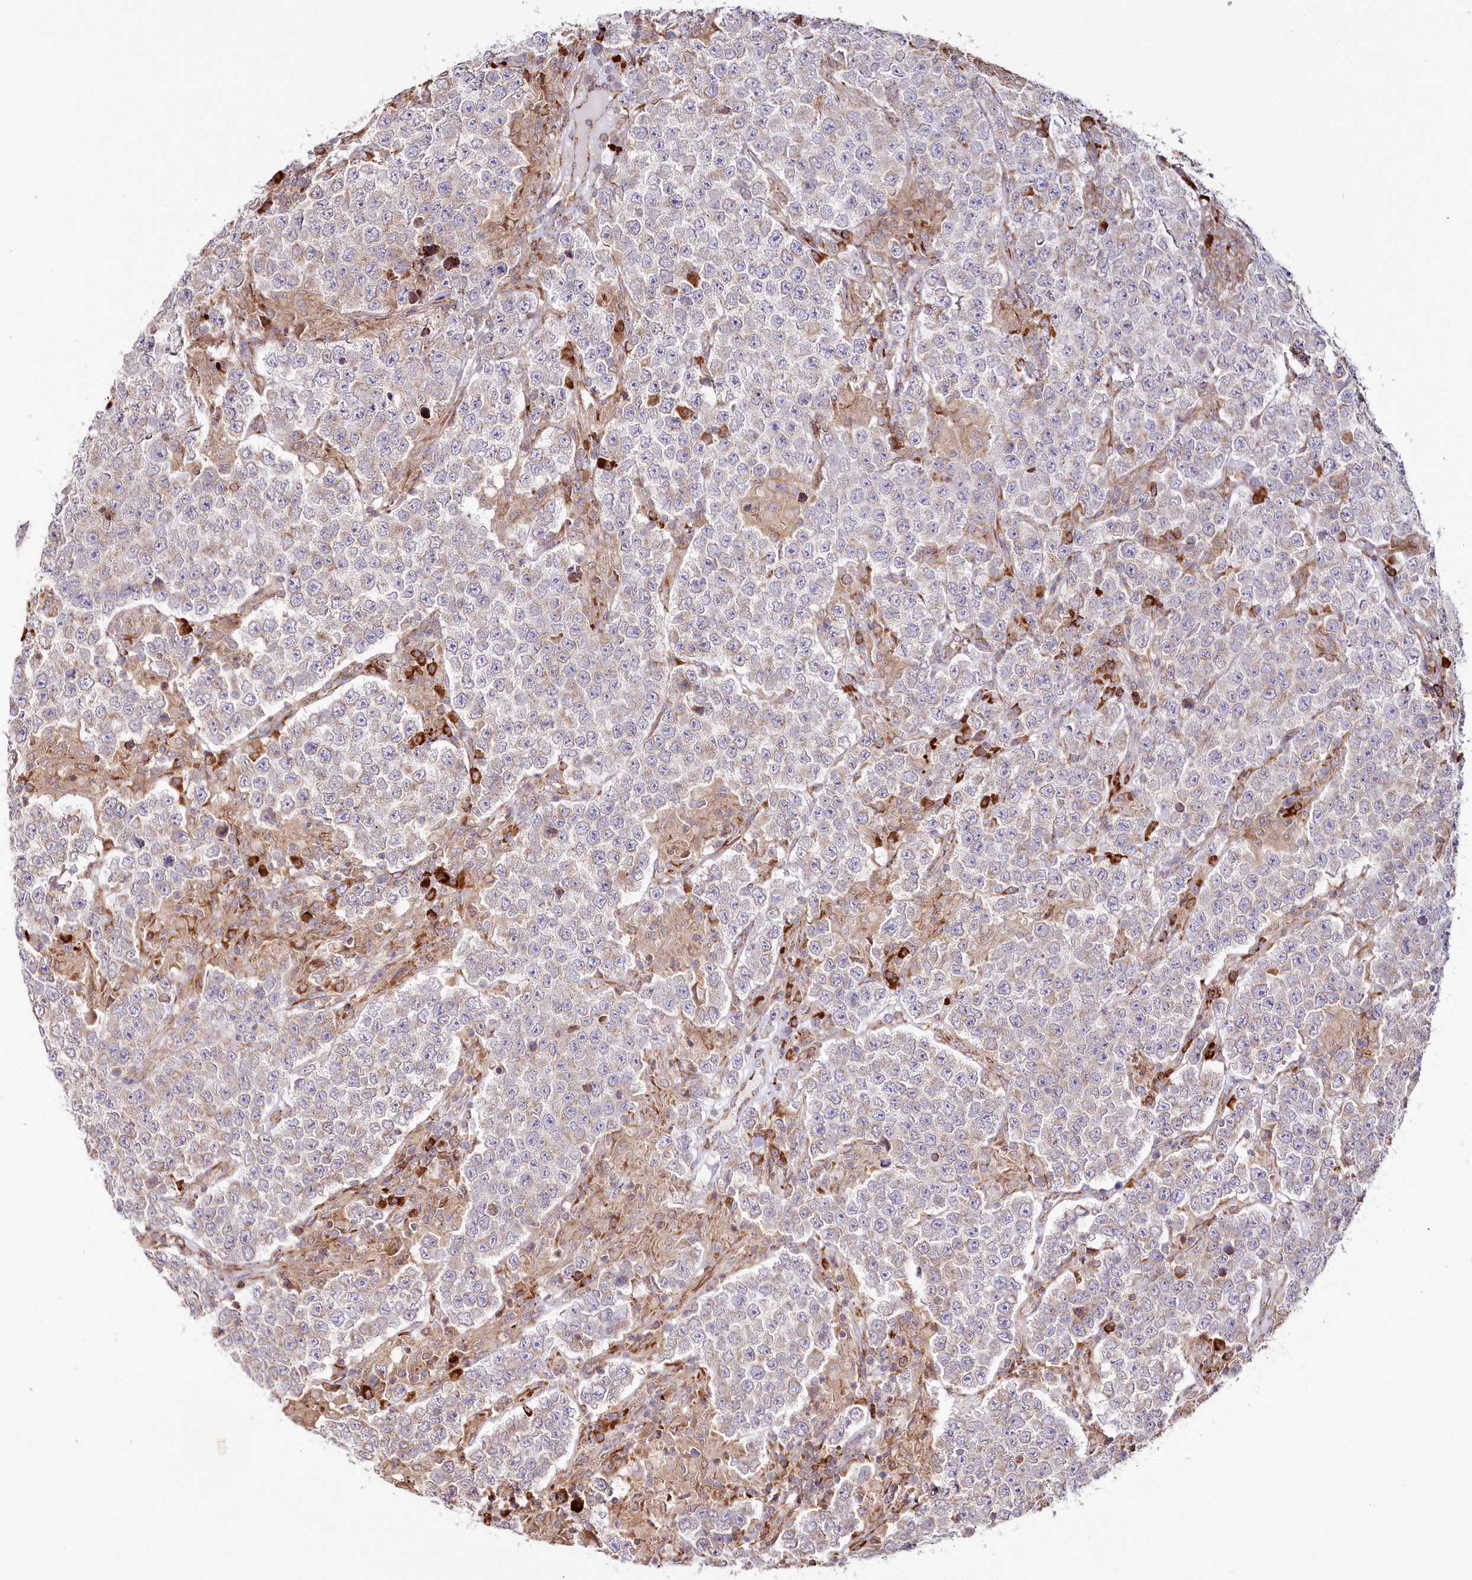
{"staining": {"intensity": "weak", "quantity": "<25%", "location": "cytoplasmic/membranous"}, "tissue": "testis cancer", "cell_type": "Tumor cells", "image_type": "cancer", "snomed": [{"axis": "morphology", "description": "Normal tissue, NOS"}, {"axis": "morphology", "description": "Urothelial carcinoma, High grade"}, {"axis": "morphology", "description": "Seminoma, NOS"}, {"axis": "morphology", "description": "Carcinoma, Embryonal, NOS"}, {"axis": "topography", "description": "Urinary bladder"}, {"axis": "topography", "description": "Testis"}], "caption": "There is no significant positivity in tumor cells of testis cancer.", "gene": "POGLUT1", "patient": {"sex": "male", "age": 41}}